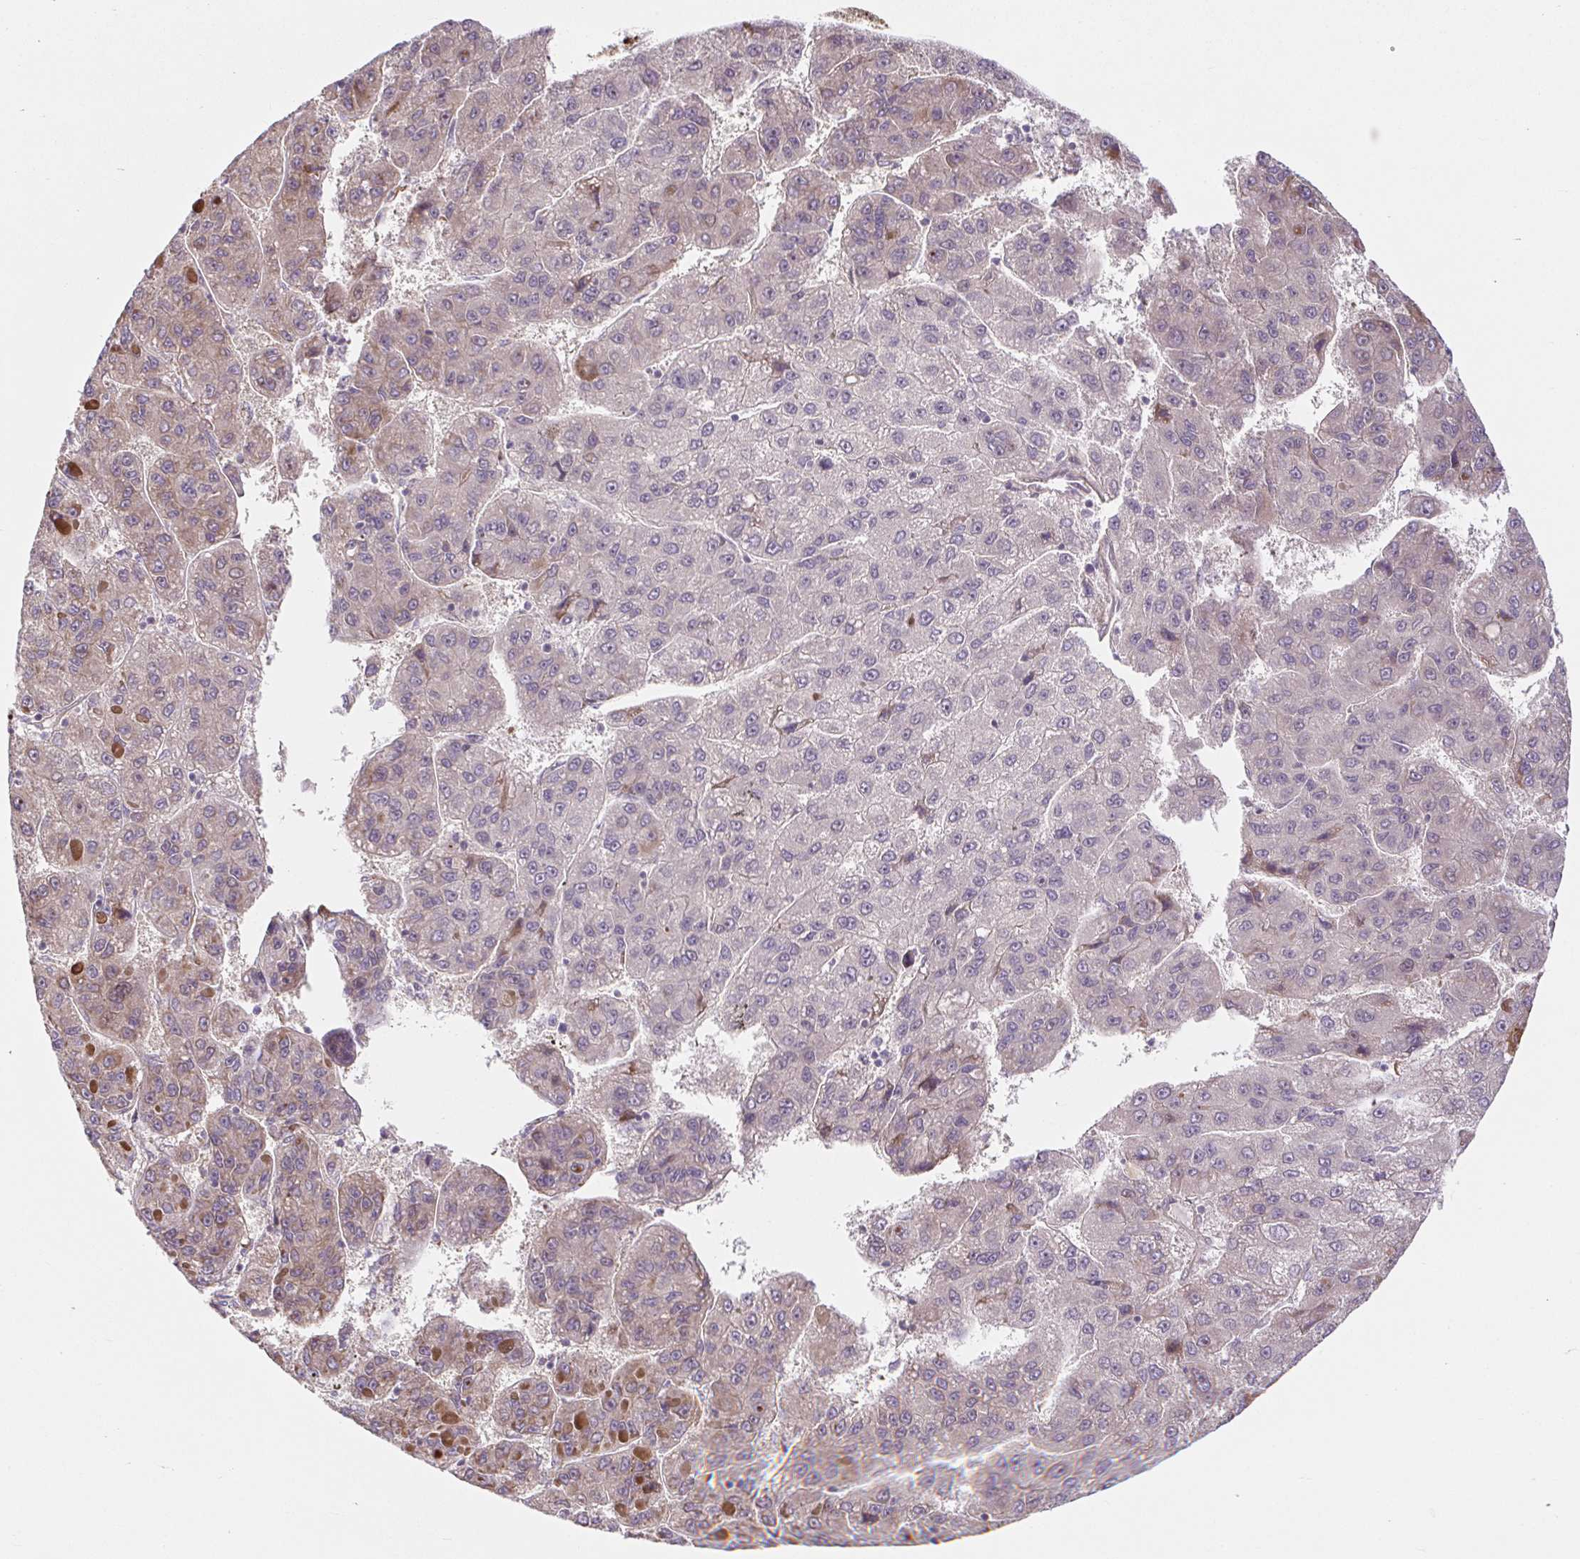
{"staining": {"intensity": "weak", "quantity": "<25%", "location": "cytoplasmic/membranous"}, "tissue": "liver cancer", "cell_type": "Tumor cells", "image_type": "cancer", "snomed": [{"axis": "morphology", "description": "Carcinoma, Hepatocellular, NOS"}, {"axis": "topography", "description": "Liver"}], "caption": "Immunohistochemical staining of human hepatocellular carcinoma (liver) reveals no significant expression in tumor cells. Brightfield microscopy of immunohistochemistry (IHC) stained with DAB (brown) and hematoxylin (blue), captured at high magnification.", "gene": "LYPD5", "patient": {"sex": "female", "age": 82}}